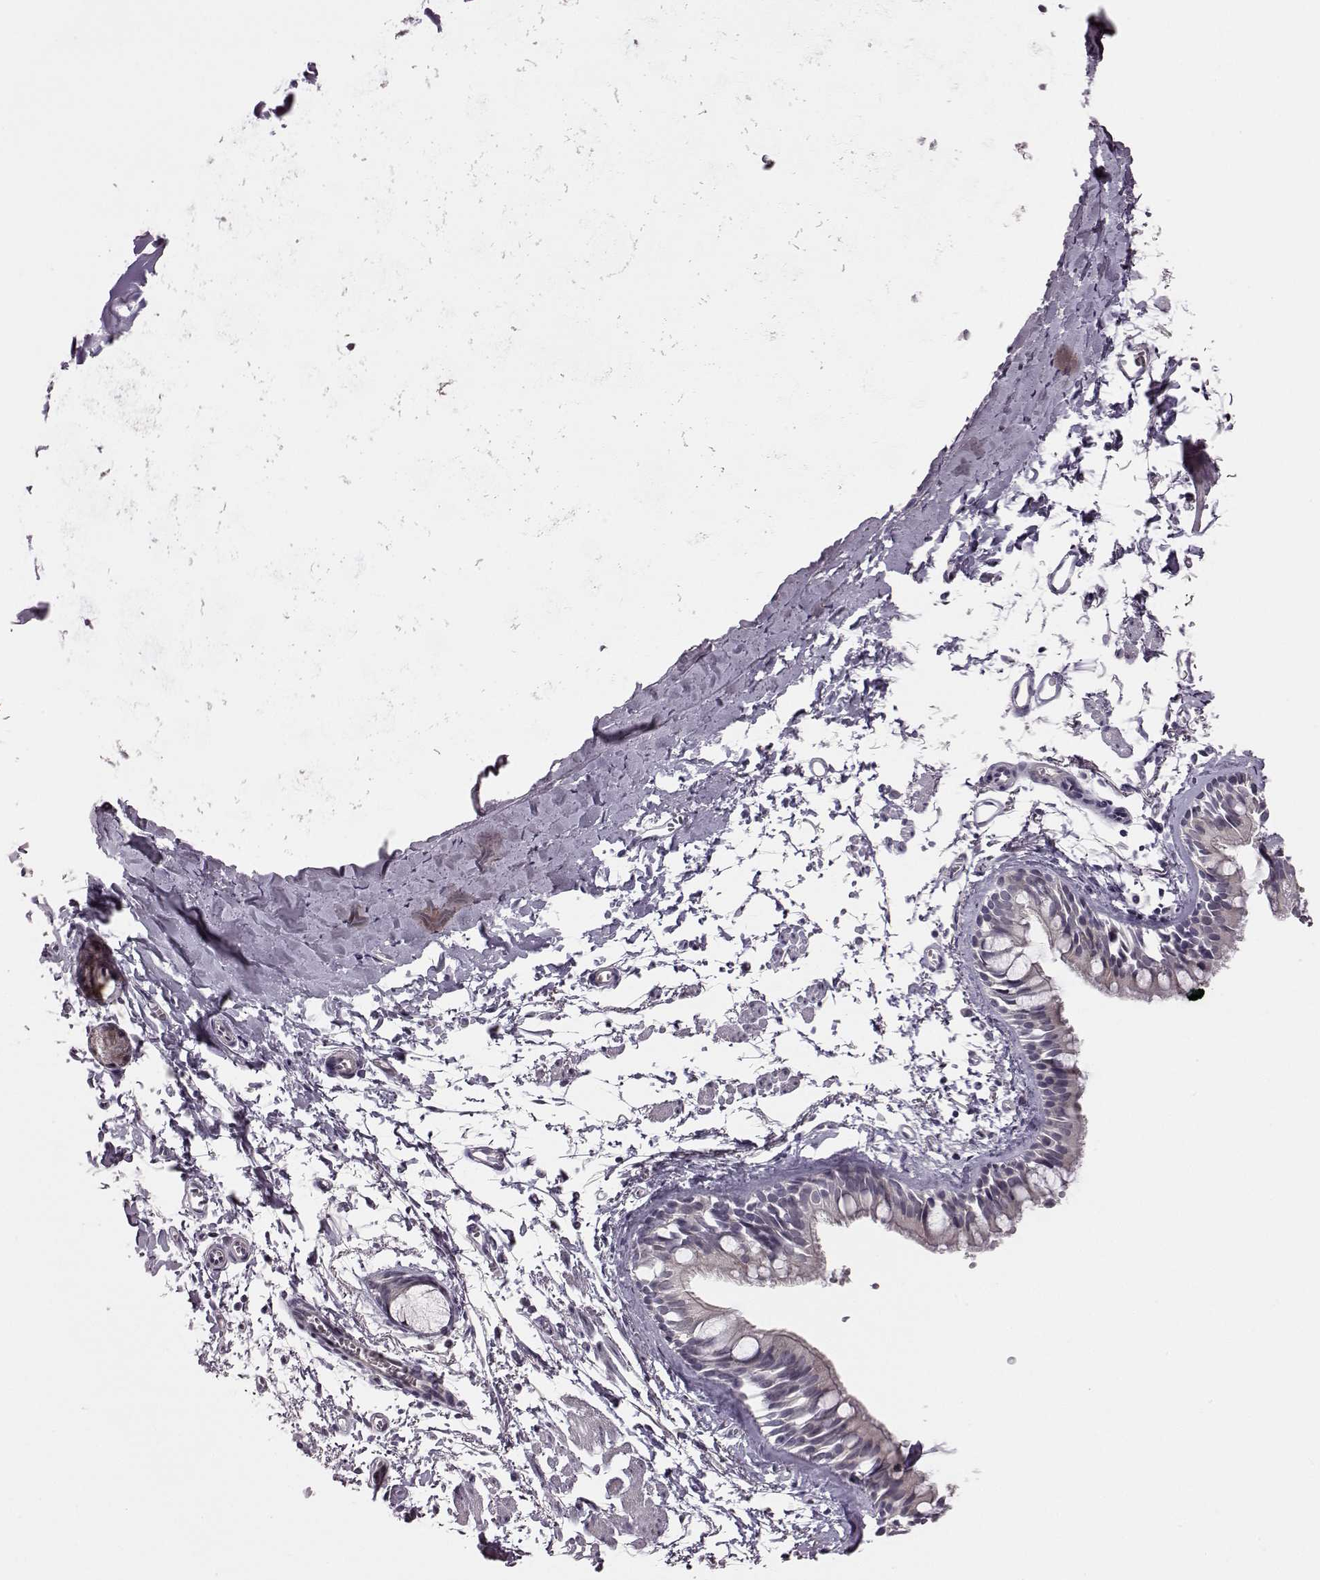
{"staining": {"intensity": "negative", "quantity": "none", "location": "none"}, "tissue": "bronchus", "cell_type": "Respiratory epithelial cells", "image_type": "normal", "snomed": [{"axis": "morphology", "description": "Normal tissue, NOS"}, {"axis": "topography", "description": "Cartilage tissue"}, {"axis": "topography", "description": "Bronchus"}], "caption": "Human bronchus stained for a protein using immunohistochemistry displays no expression in respiratory epithelial cells.", "gene": "C10orf62", "patient": {"sex": "female", "age": 59}}